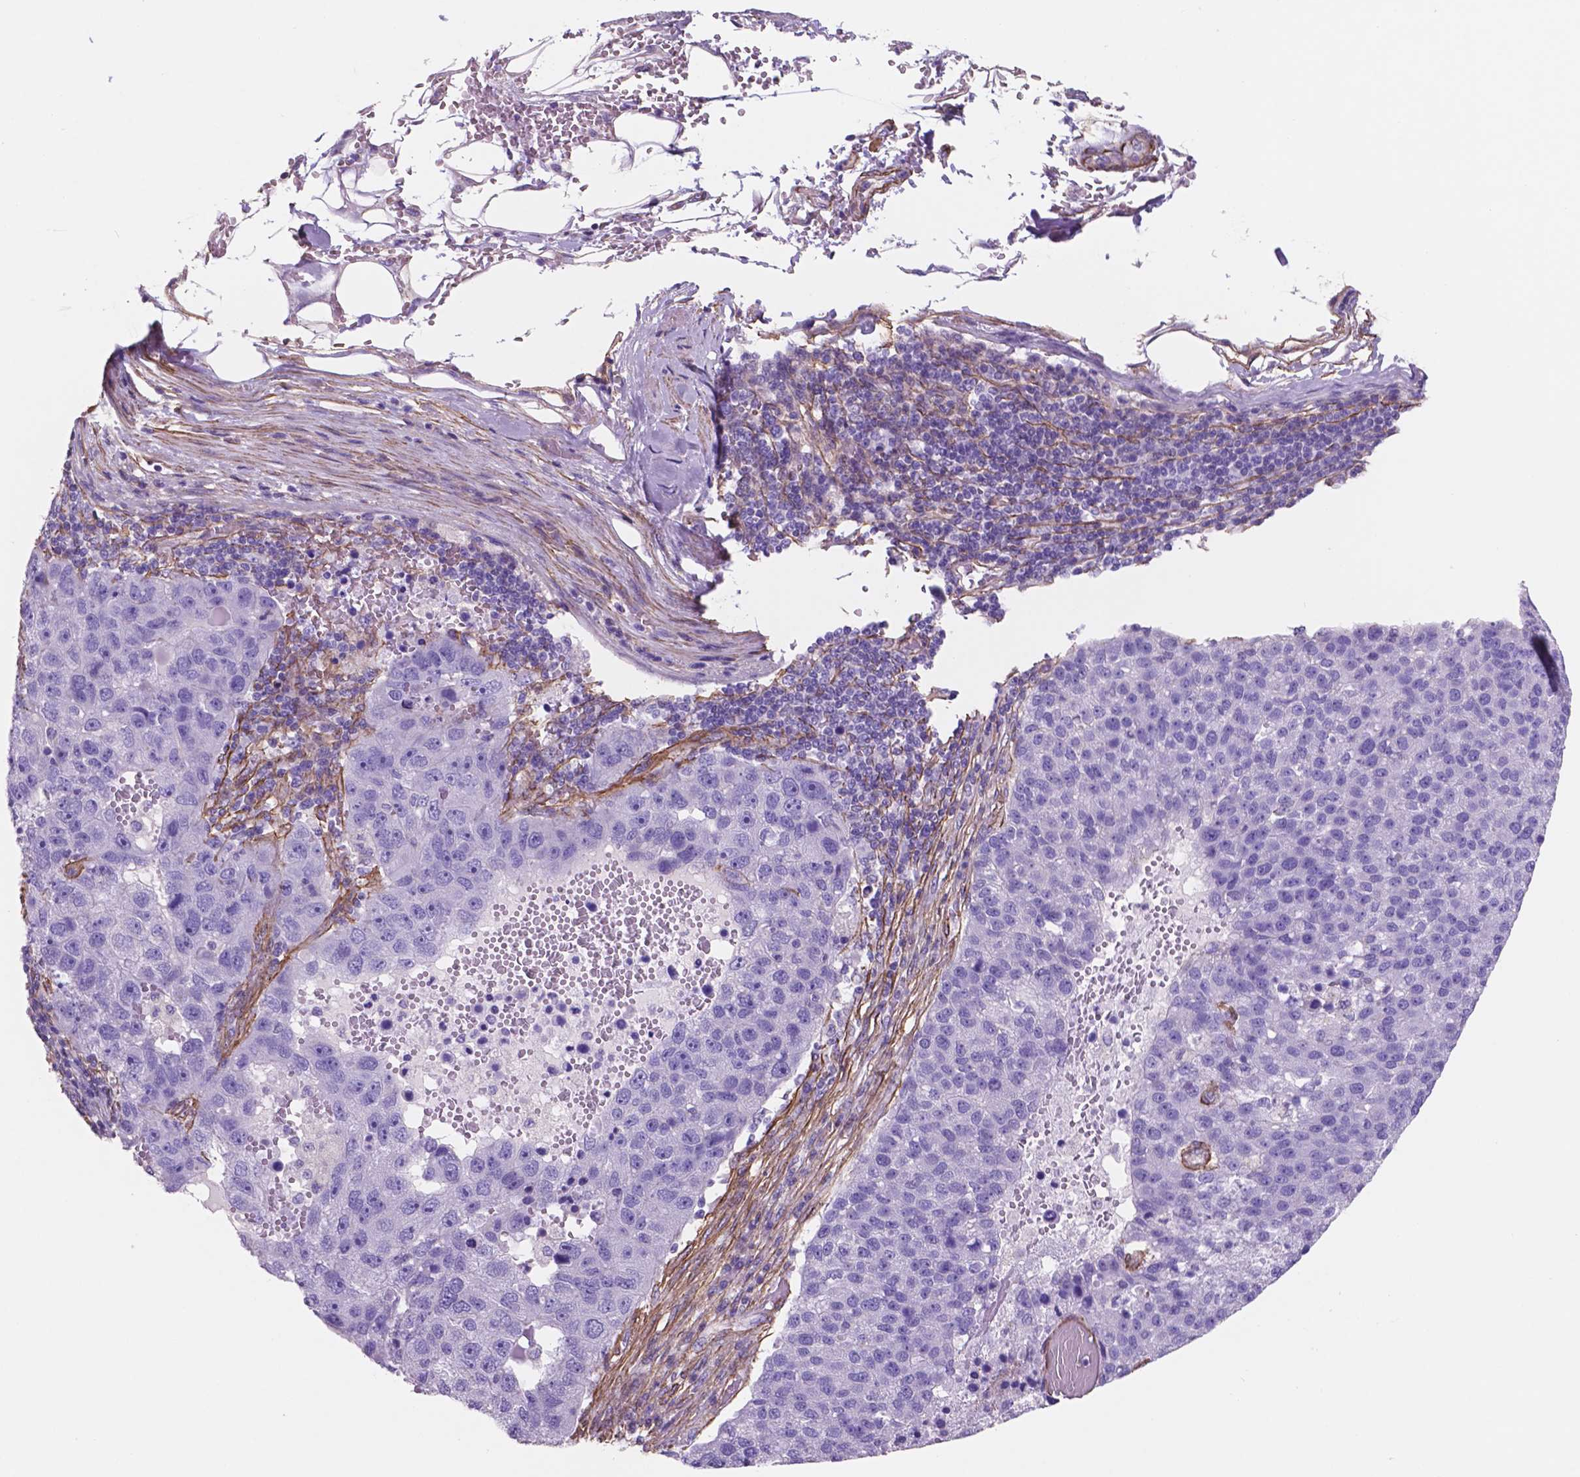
{"staining": {"intensity": "negative", "quantity": "none", "location": "none"}, "tissue": "pancreatic cancer", "cell_type": "Tumor cells", "image_type": "cancer", "snomed": [{"axis": "morphology", "description": "Adenocarcinoma, NOS"}, {"axis": "topography", "description": "Pancreas"}], "caption": "High power microscopy photomicrograph of an immunohistochemistry (IHC) image of adenocarcinoma (pancreatic), revealing no significant expression in tumor cells.", "gene": "TOR2A", "patient": {"sex": "female", "age": 61}}